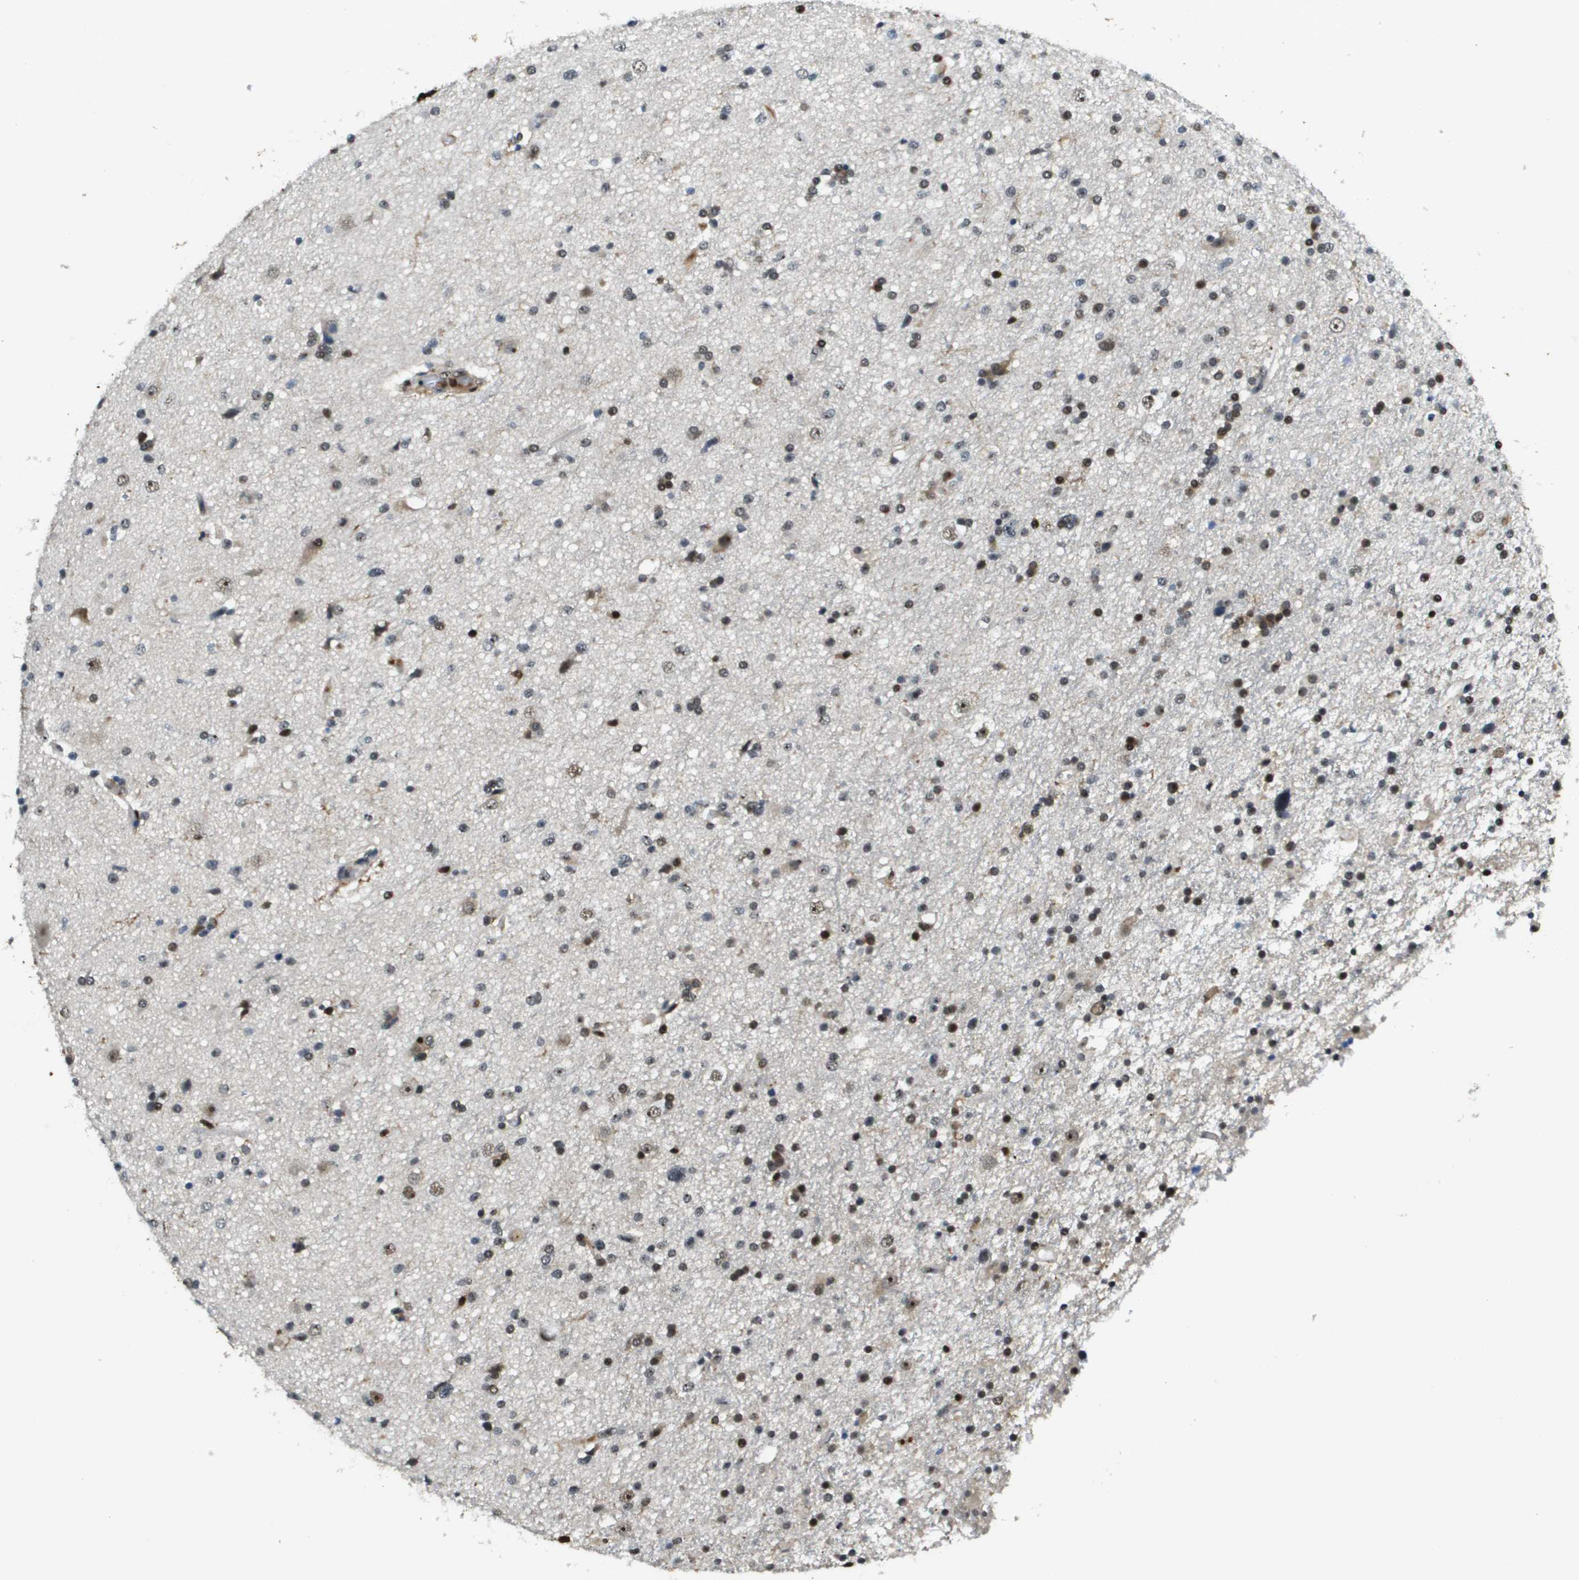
{"staining": {"intensity": "moderate", "quantity": "<25%", "location": "nuclear"}, "tissue": "glioma", "cell_type": "Tumor cells", "image_type": "cancer", "snomed": [{"axis": "morphology", "description": "Glioma, malignant, High grade"}, {"axis": "topography", "description": "Brain"}], "caption": "This photomicrograph demonstrates immunohistochemistry (IHC) staining of human glioma, with low moderate nuclear staining in approximately <25% of tumor cells.", "gene": "EP400", "patient": {"sex": "male", "age": 33}}